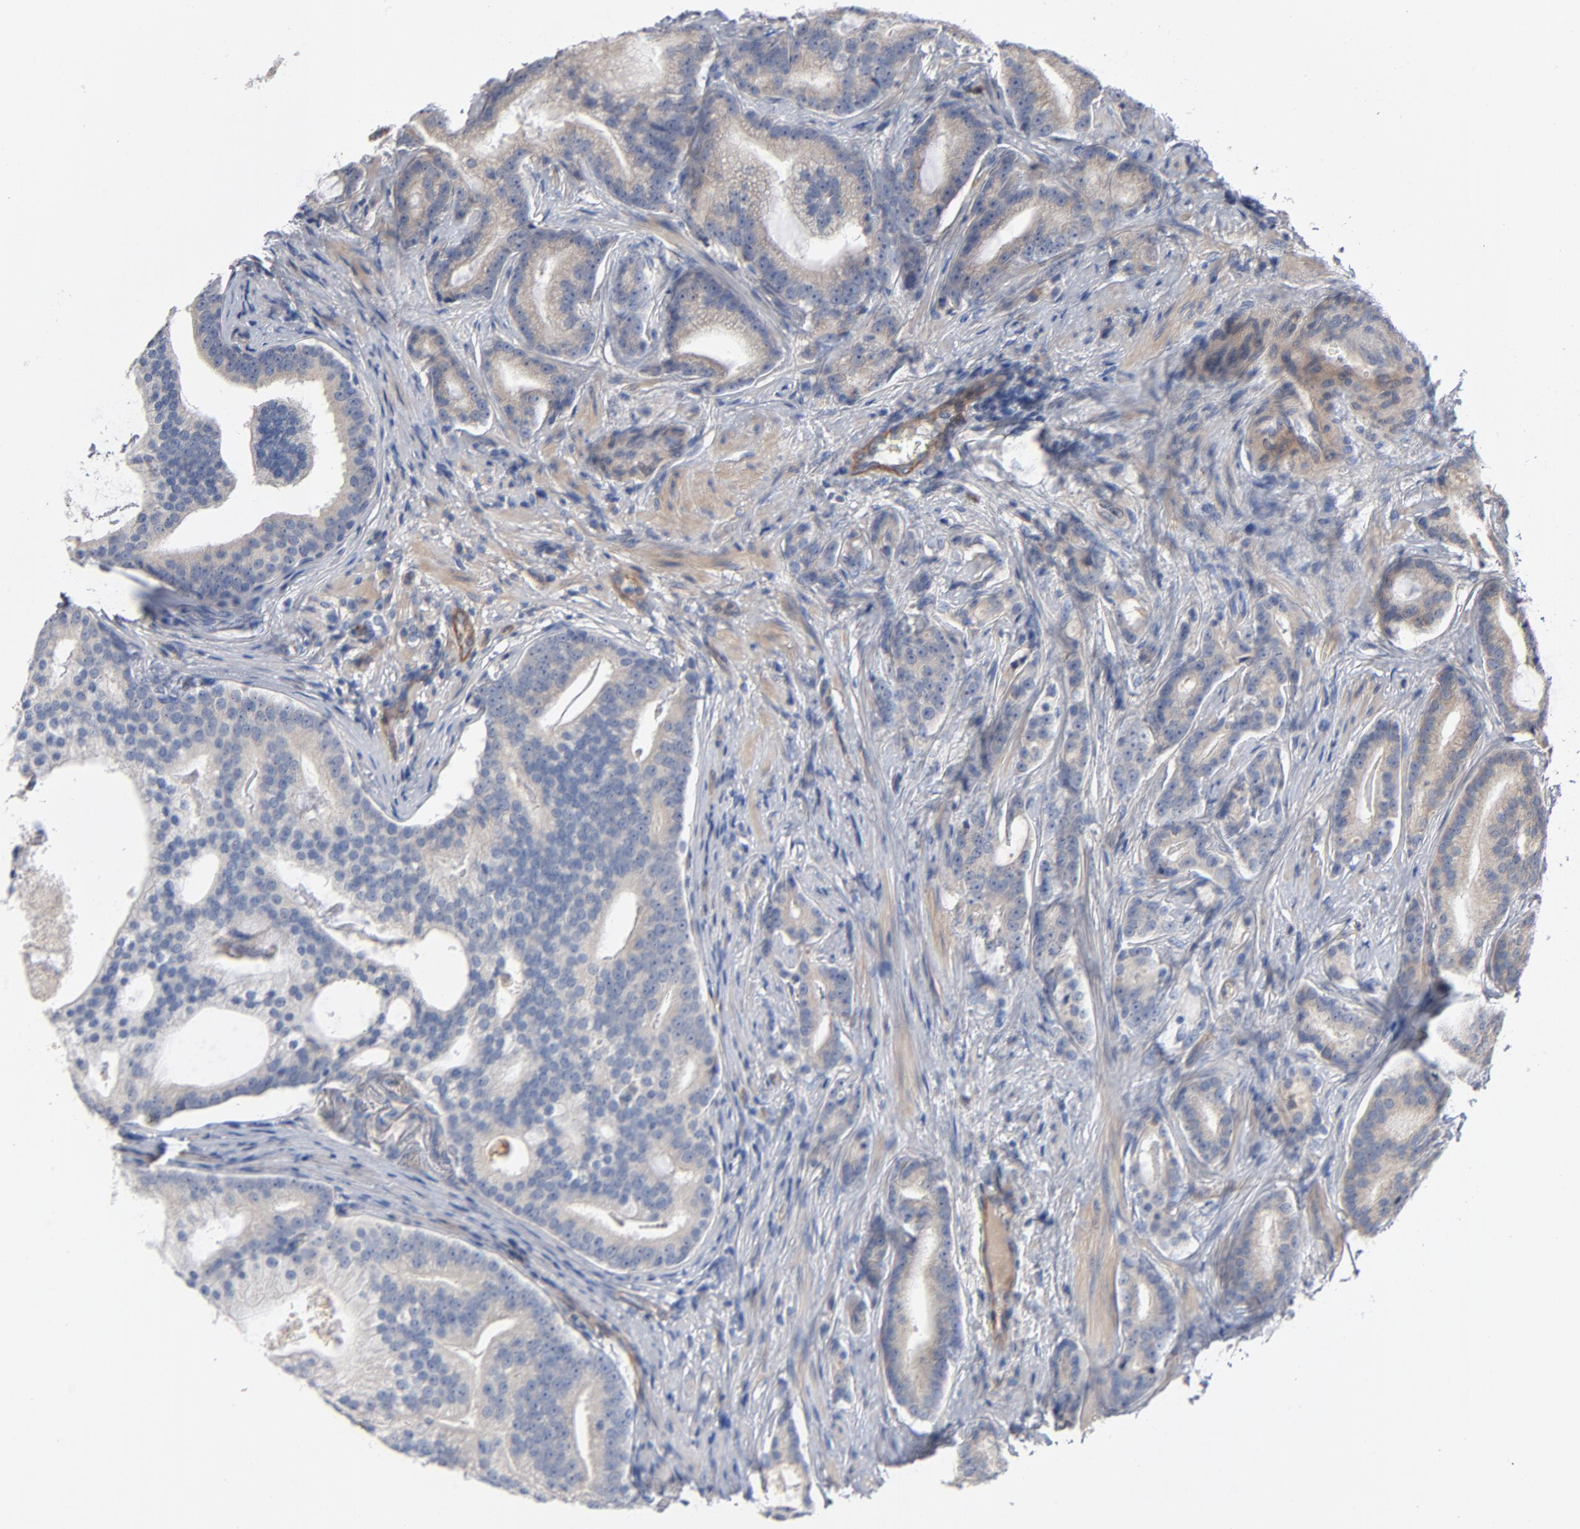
{"staining": {"intensity": "weak", "quantity": "25%-75%", "location": "cytoplasmic/membranous"}, "tissue": "prostate cancer", "cell_type": "Tumor cells", "image_type": "cancer", "snomed": [{"axis": "morphology", "description": "Adenocarcinoma, Low grade"}, {"axis": "topography", "description": "Prostate"}], "caption": "IHC photomicrograph of human low-grade adenocarcinoma (prostate) stained for a protein (brown), which displays low levels of weak cytoplasmic/membranous positivity in approximately 25%-75% of tumor cells.", "gene": "CCDC134", "patient": {"sex": "male", "age": 58}}